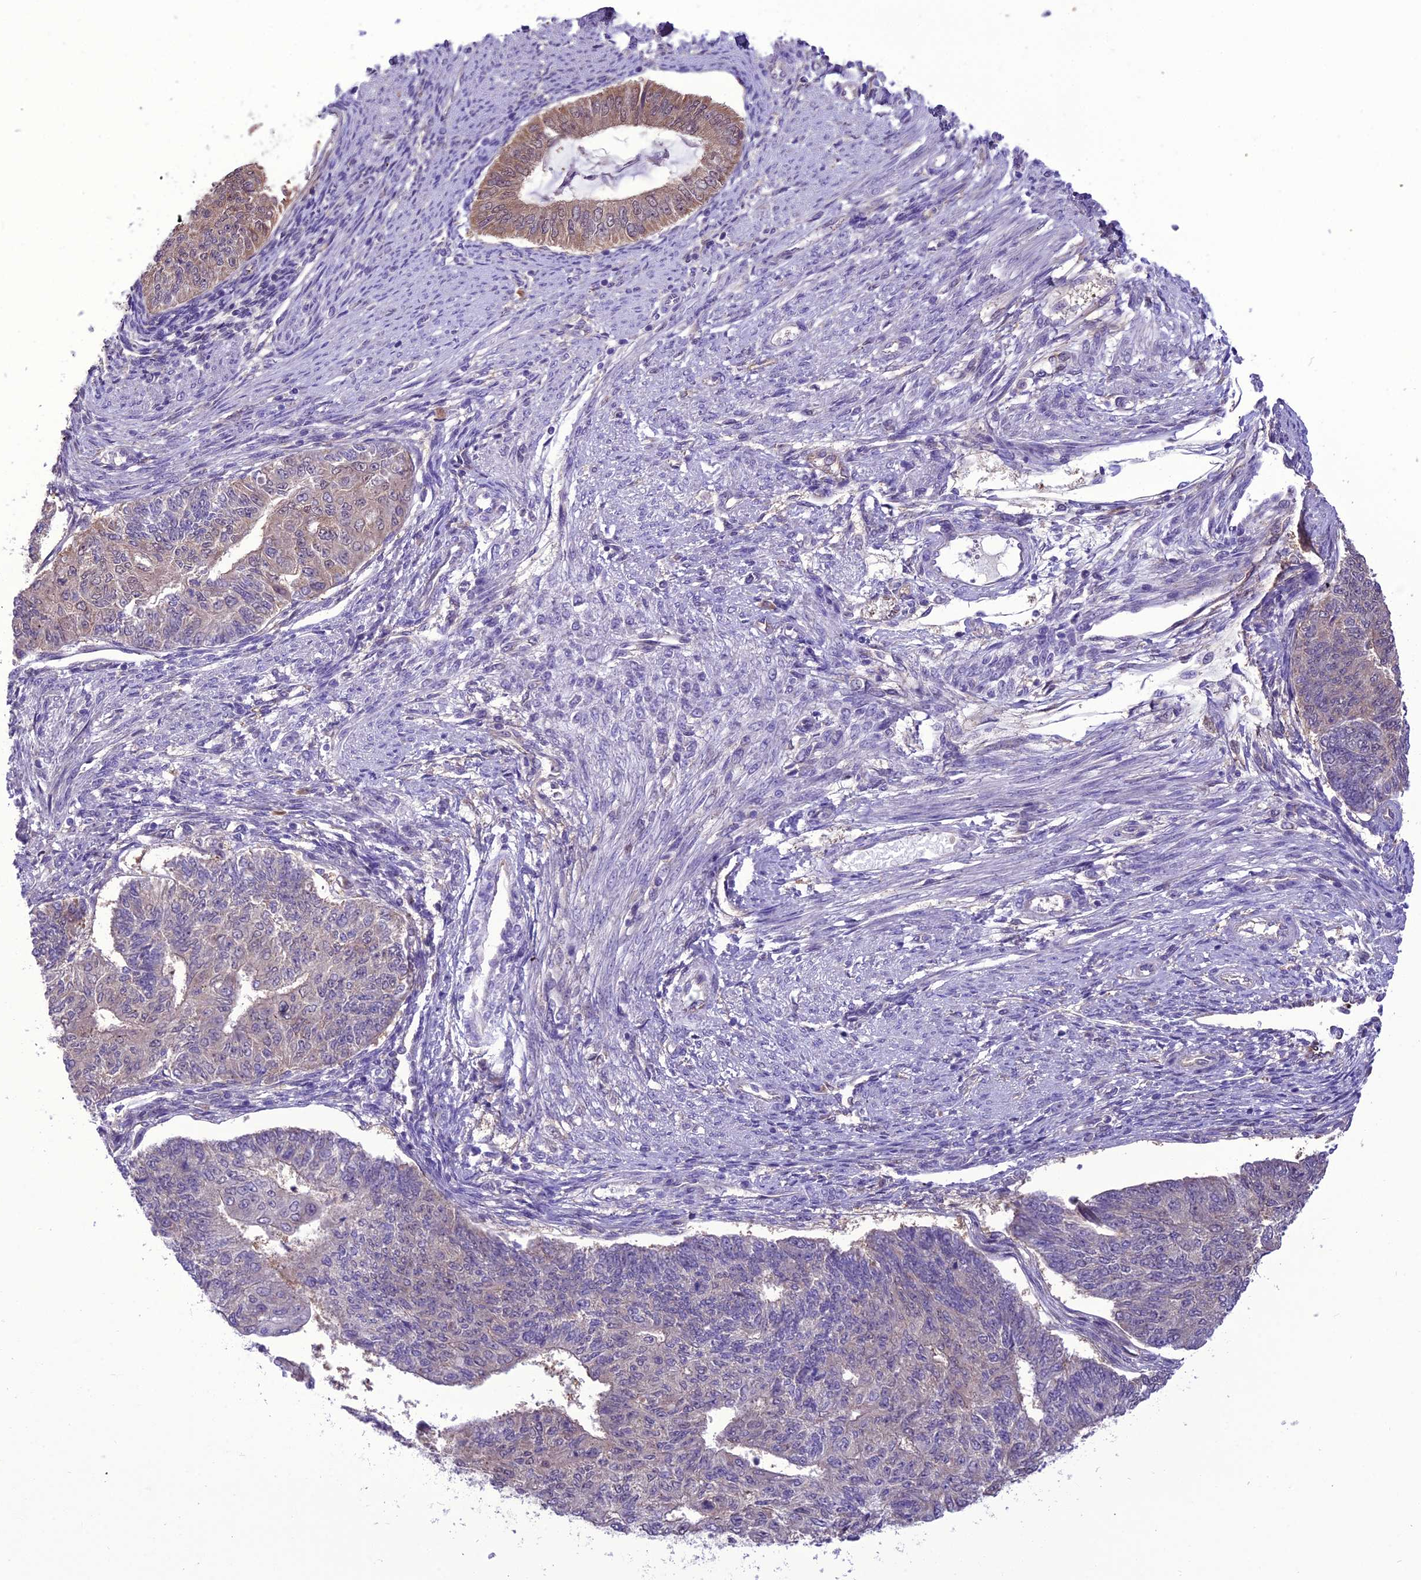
{"staining": {"intensity": "weak", "quantity": "<25%", "location": "cytoplasmic/membranous"}, "tissue": "endometrial cancer", "cell_type": "Tumor cells", "image_type": "cancer", "snomed": [{"axis": "morphology", "description": "Adenocarcinoma, NOS"}, {"axis": "topography", "description": "Endometrium"}], "caption": "An image of endometrial cancer (adenocarcinoma) stained for a protein exhibits no brown staining in tumor cells.", "gene": "BORCS6", "patient": {"sex": "female", "age": 32}}